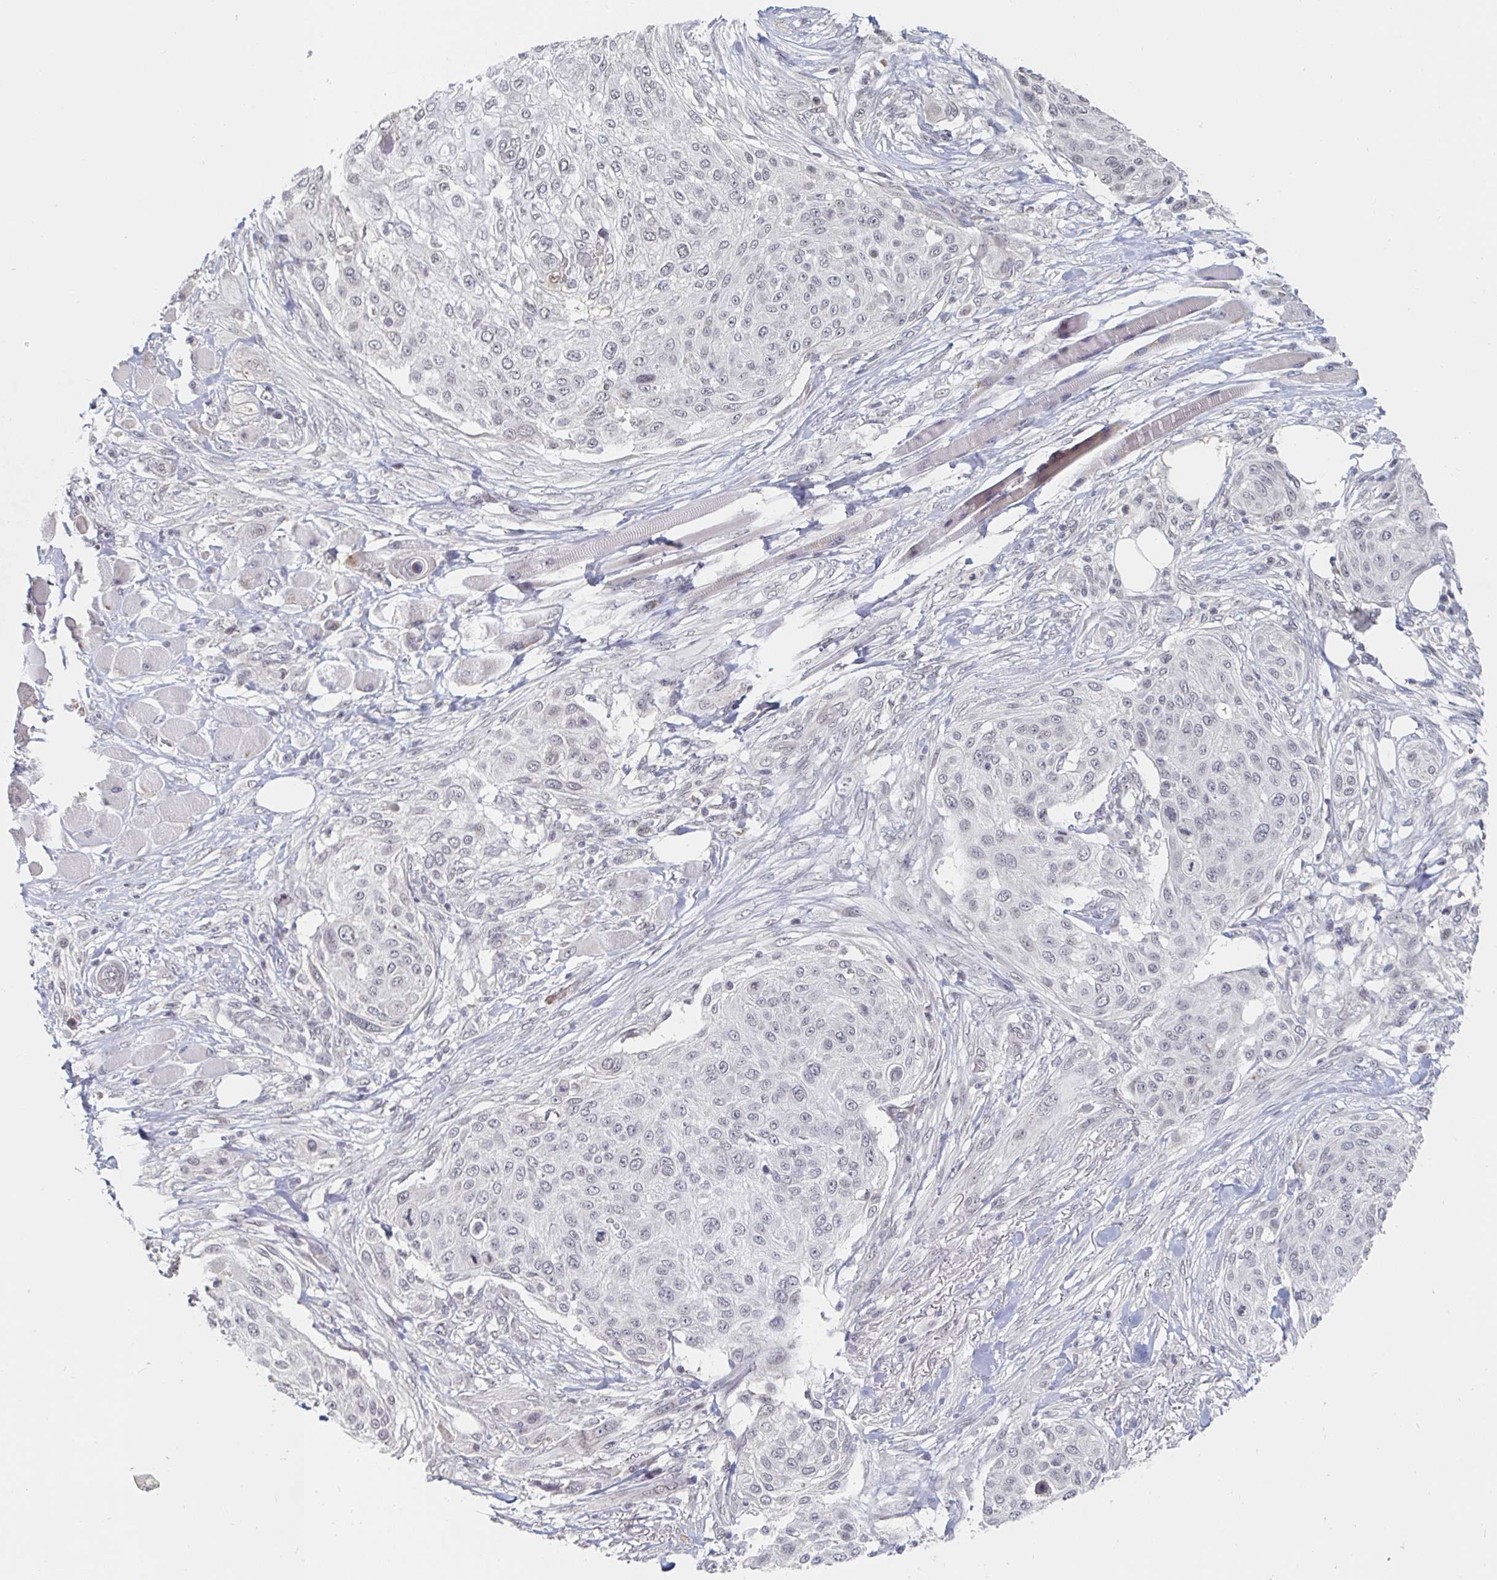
{"staining": {"intensity": "negative", "quantity": "none", "location": "none"}, "tissue": "skin cancer", "cell_type": "Tumor cells", "image_type": "cancer", "snomed": [{"axis": "morphology", "description": "Squamous cell carcinoma, NOS"}, {"axis": "topography", "description": "Skin"}], "caption": "DAB immunohistochemical staining of skin cancer (squamous cell carcinoma) exhibits no significant positivity in tumor cells.", "gene": "CHD2", "patient": {"sex": "female", "age": 87}}